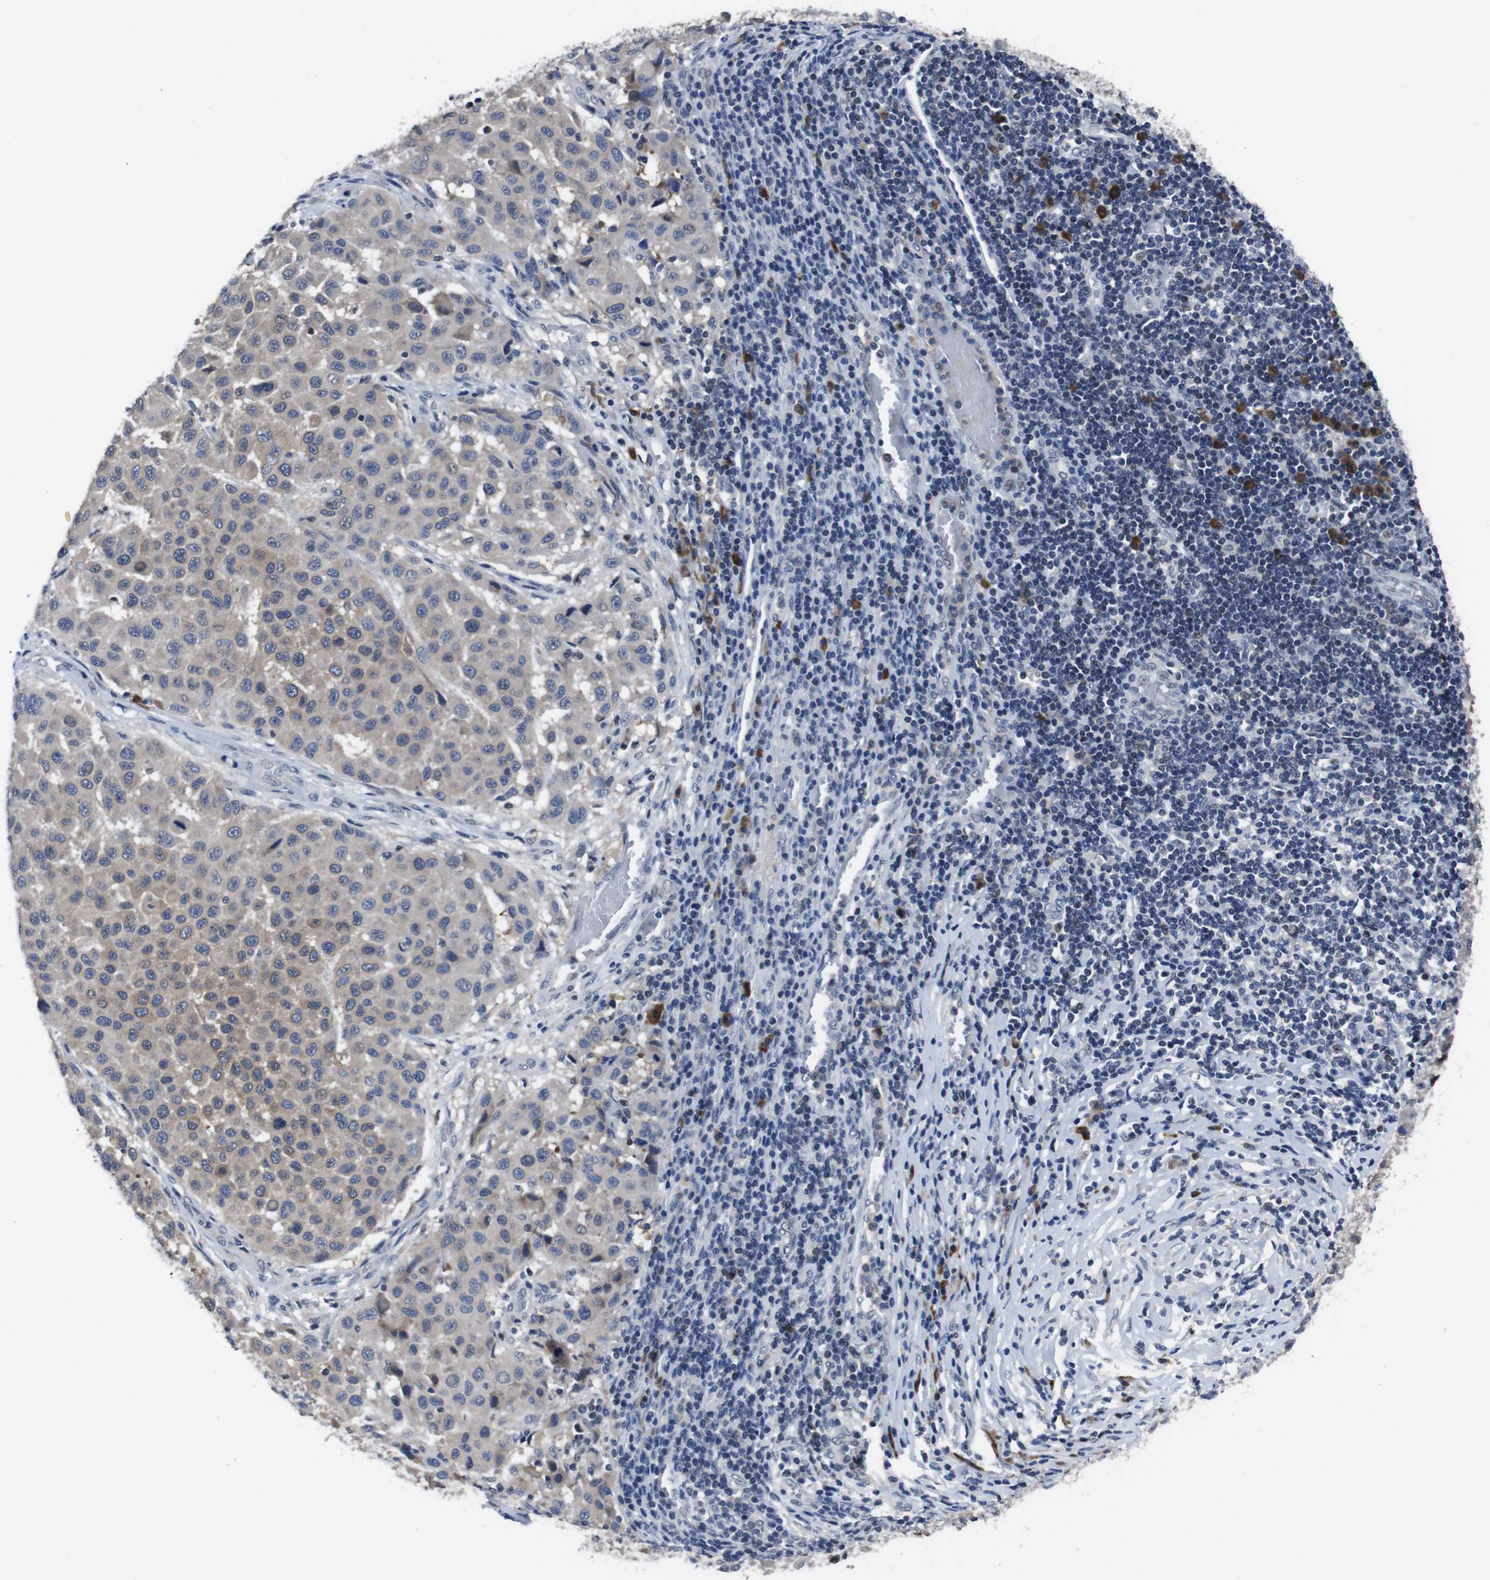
{"staining": {"intensity": "moderate", "quantity": "25%-75%", "location": "cytoplasmic/membranous"}, "tissue": "melanoma", "cell_type": "Tumor cells", "image_type": "cancer", "snomed": [{"axis": "morphology", "description": "Malignant melanoma, Metastatic site"}, {"axis": "topography", "description": "Lymph node"}], "caption": "Malignant melanoma (metastatic site) stained for a protein (brown) shows moderate cytoplasmic/membranous positive expression in about 25%-75% of tumor cells.", "gene": "SEMA4B", "patient": {"sex": "male", "age": 61}}